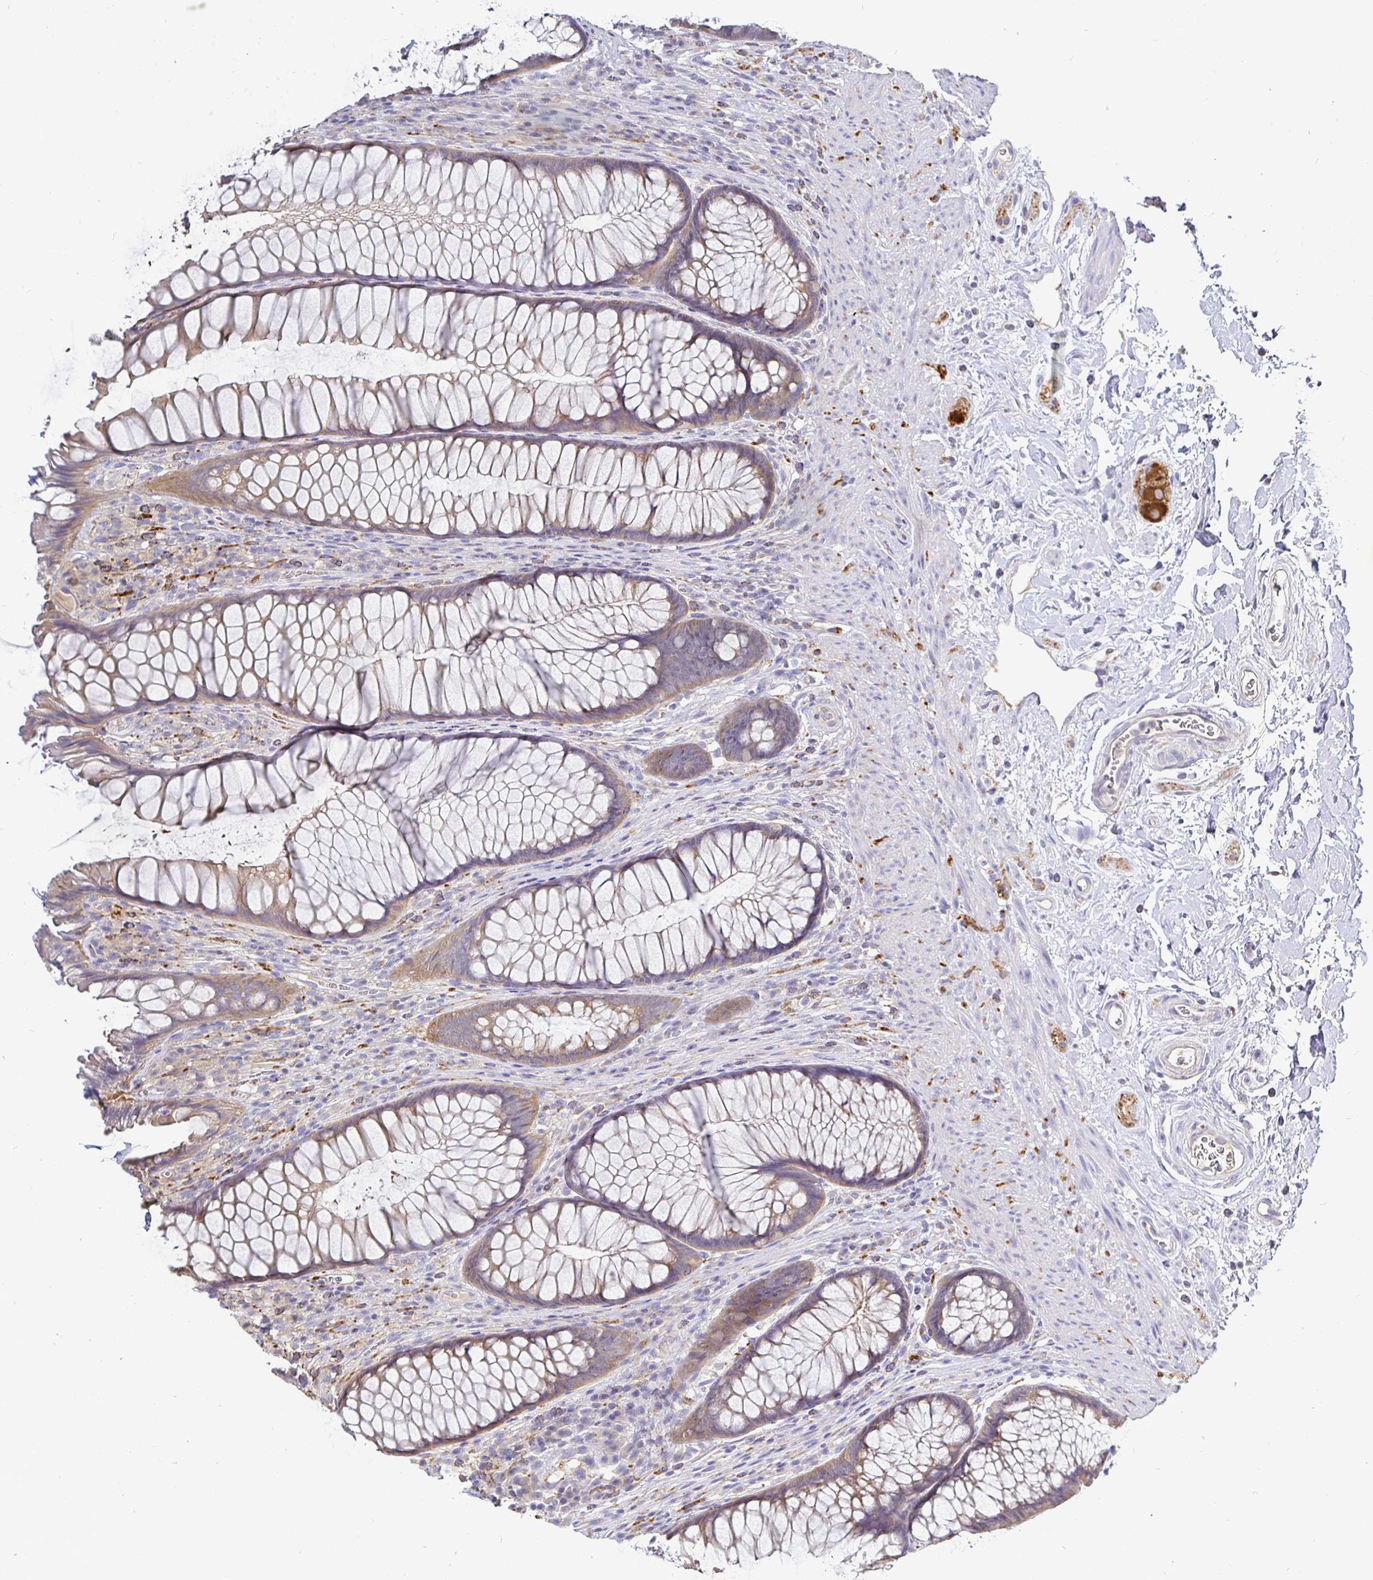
{"staining": {"intensity": "weak", "quantity": ">75%", "location": "cytoplasmic/membranous"}, "tissue": "rectum", "cell_type": "Glandular cells", "image_type": "normal", "snomed": [{"axis": "morphology", "description": "Normal tissue, NOS"}, {"axis": "topography", "description": "Rectum"}], "caption": "High-magnification brightfield microscopy of benign rectum stained with DAB (brown) and counterstained with hematoxylin (blue). glandular cells exhibit weak cytoplasmic/membranous staining is identified in about>75% of cells.", "gene": "KIF21A", "patient": {"sex": "male", "age": 53}}